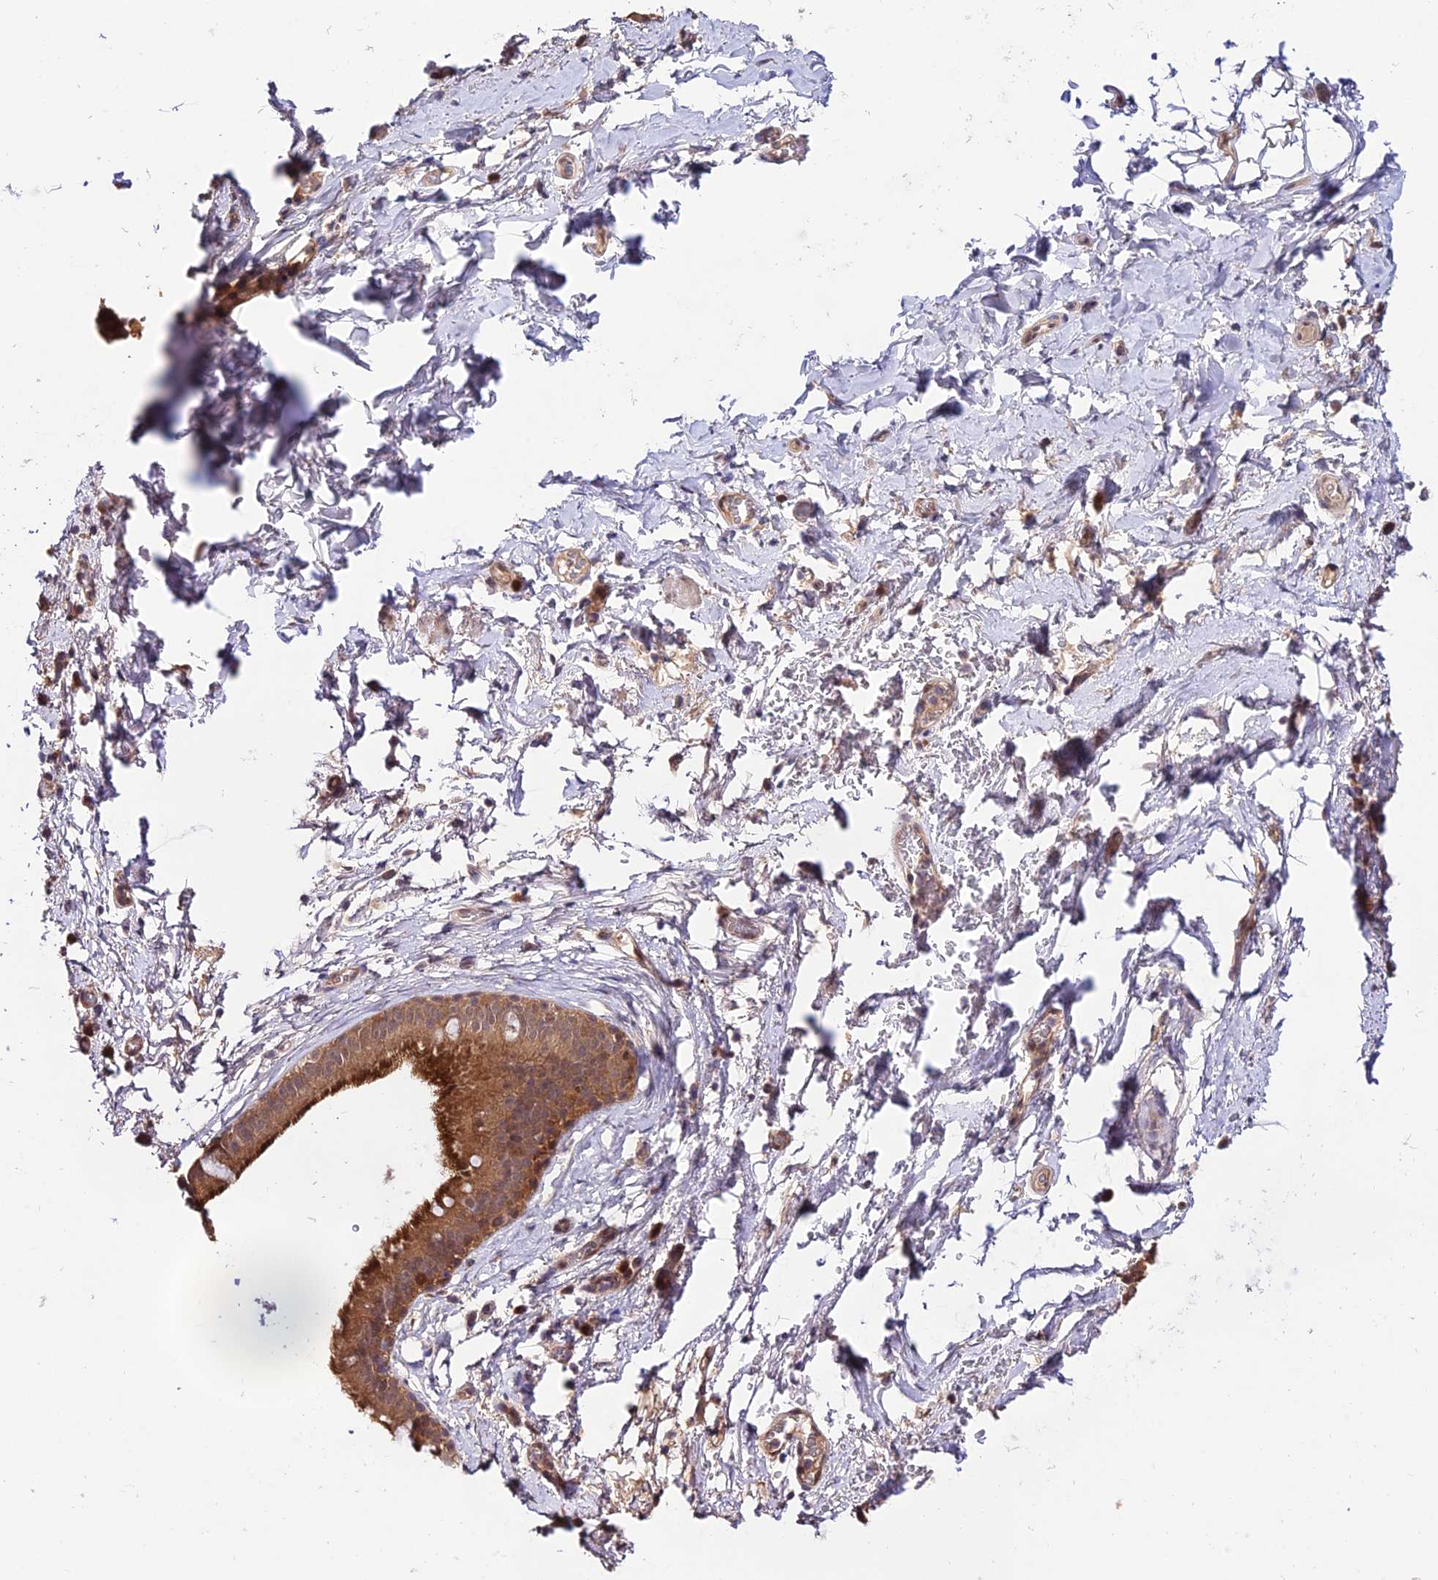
{"staining": {"intensity": "negative", "quantity": "none", "location": "none"}, "tissue": "adipose tissue", "cell_type": "Adipocytes", "image_type": "normal", "snomed": [{"axis": "morphology", "description": "Normal tissue, NOS"}, {"axis": "topography", "description": "Lymph node"}, {"axis": "topography", "description": "Bronchus"}], "caption": "Adipocytes show no significant staining in benign adipose tissue. (DAB IHC visualized using brightfield microscopy, high magnification).", "gene": "TRIM40", "patient": {"sex": "male", "age": 63}}